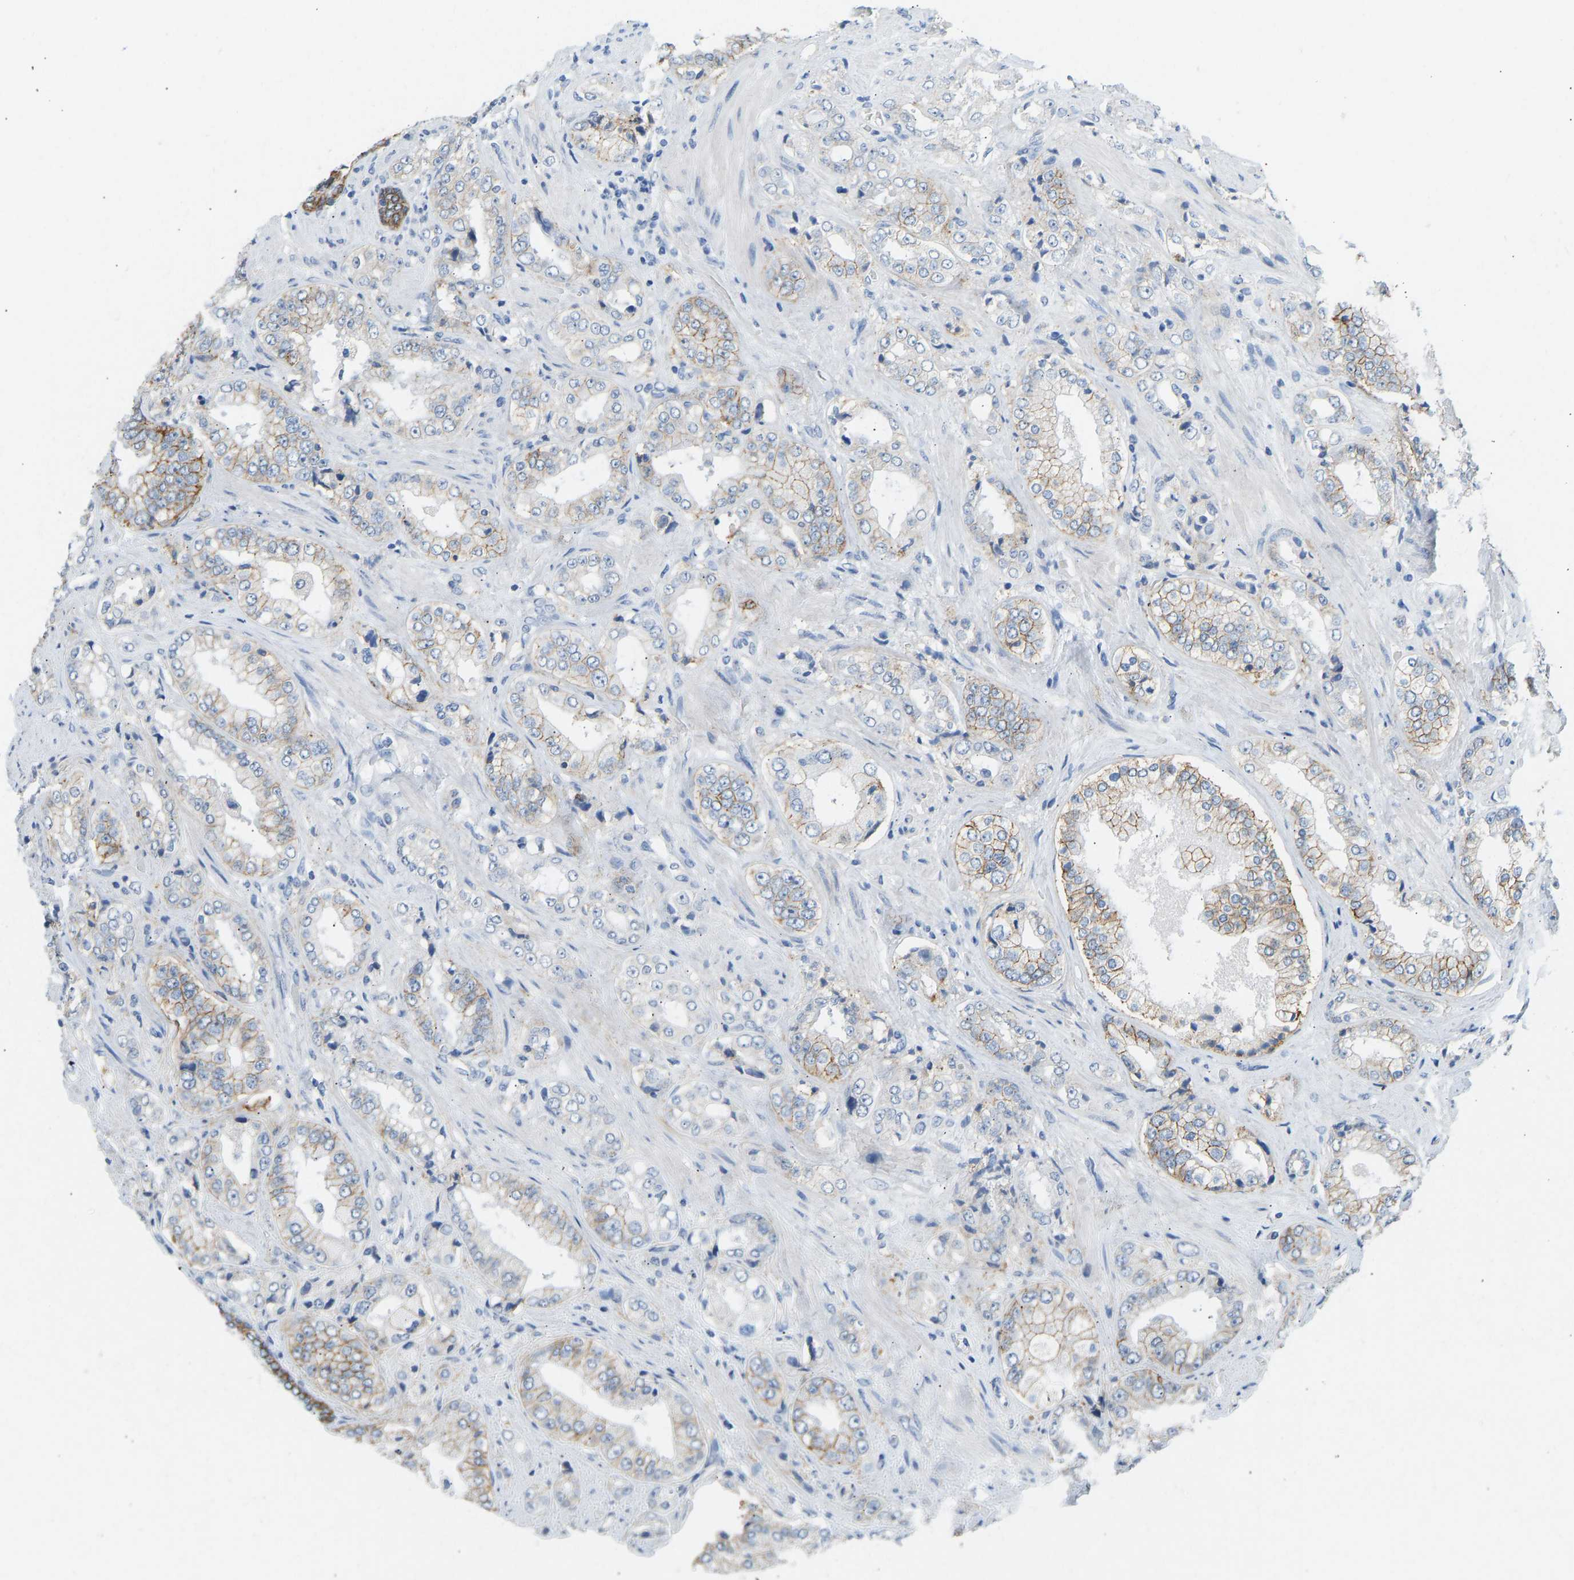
{"staining": {"intensity": "moderate", "quantity": "25%-75%", "location": "cytoplasmic/membranous"}, "tissue": "prostate cancer", "cell_type": "Tumor cells", "image_type": "cancer", "snomed": [{"axis": "morphology", "description": "Adenocarcinoma, High grade"}, {"axis": "topography", "description": "Prostate"}], "caption": "IHC of prostate cancer (high-grade adenocarcinoma) demonstrates medium levels of moderate cytoplasmic/membranous expression in about 25%-75% of tumor cells.", "gene": "ATP1A1", "patient": {"sex": "male", "age": 61}}